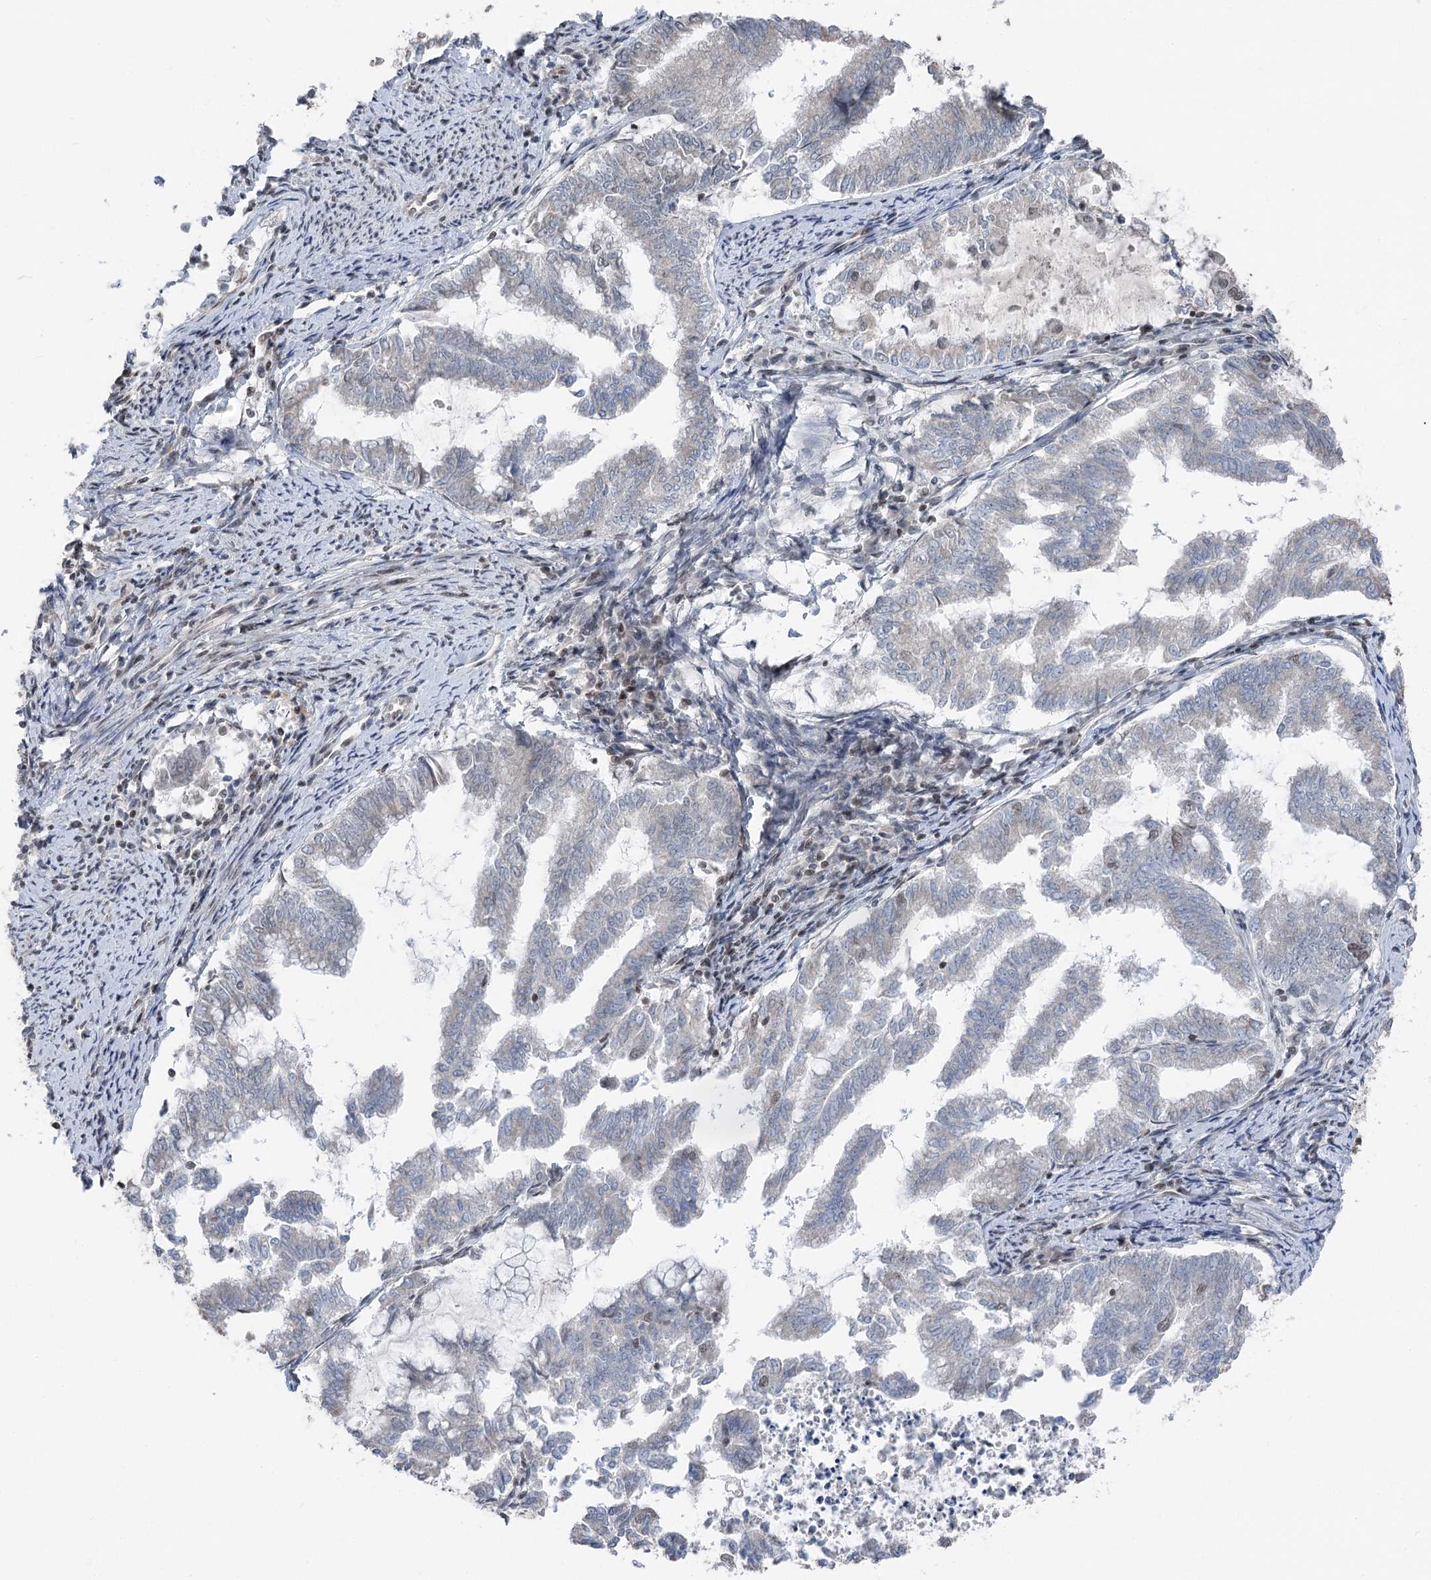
{"staining": {"intensity": "weak", "quantity": "<25%", "location": "cytoplasmic/membranous"}, "tissue": "endometrial cancer", "cell_type": "Tumor cells", "image_type": "cancer", "snomed": [{"axis": "morphology", "description": "Adenocarcinoma, NOS"}, {"axis": "topography", "description": "Endometrium"}], "caption": "This is an IHC image of human endometrial adenocarcinoma. There is no staining in tumor cells.", "gene": "CGGBP1", "patient": {"sex": "female", "age": 79}}